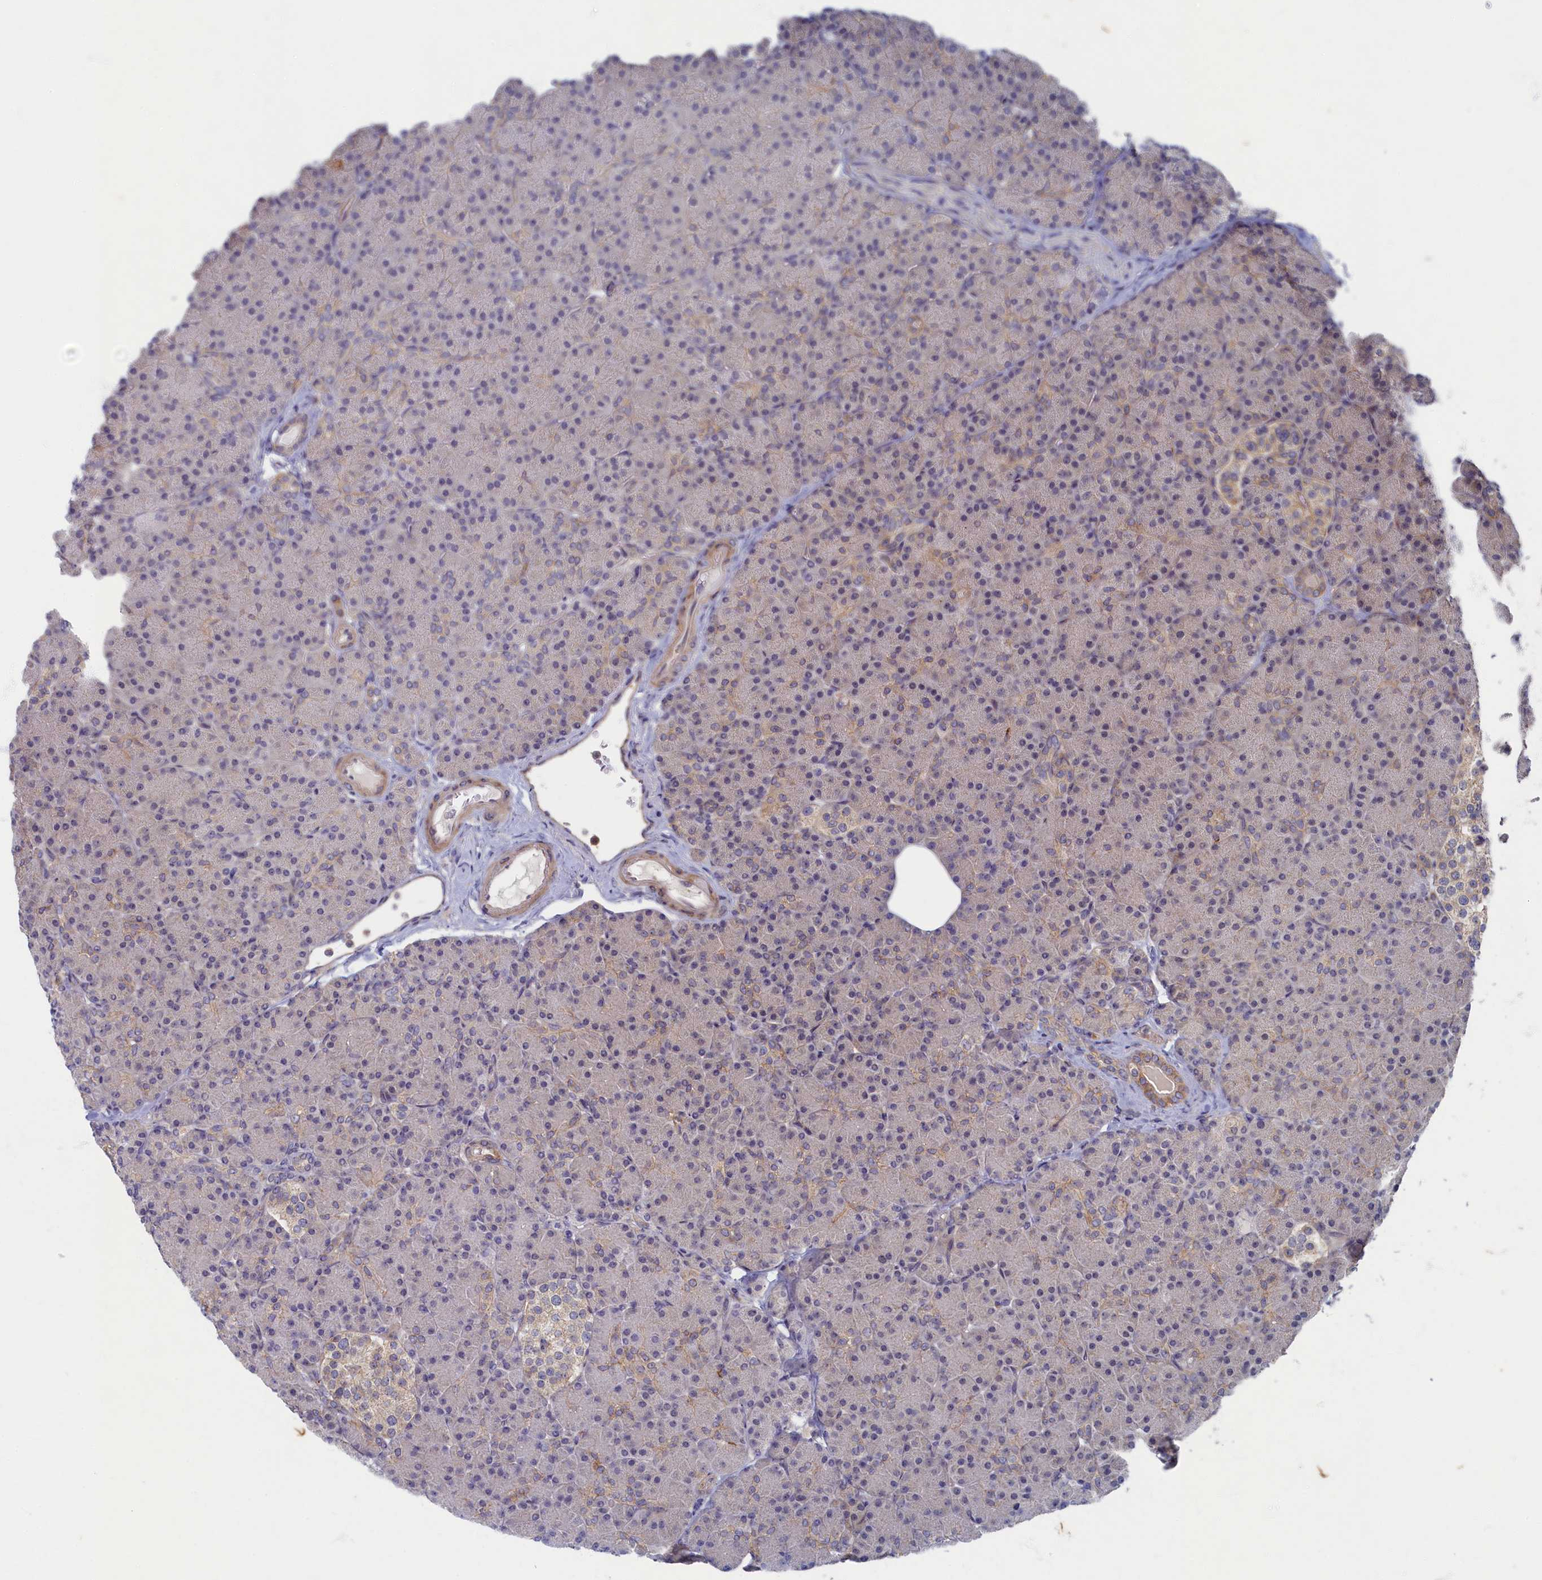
{"staining": {"intensity": "moderate", "quantity": "<25%", "location": "cytoplasmic/membranous"}, "tissue": "pancreas", "cell_type": "Exocrine glandular cells", "image_type": "normal", "snomed": [{"axis": "morphology", "description": "Normal tissue, NOS"}, {"axis": "topography", "description": "Pancreas"}], "caption": "Immunohistochemical staining of benign human pancreas shows moderate cytoplasmic/membranous protein positivity in approximately <25% of exocrine glandular cells.", "gene": "WDR59", "patient": {"sex": "female", "age": 43}}